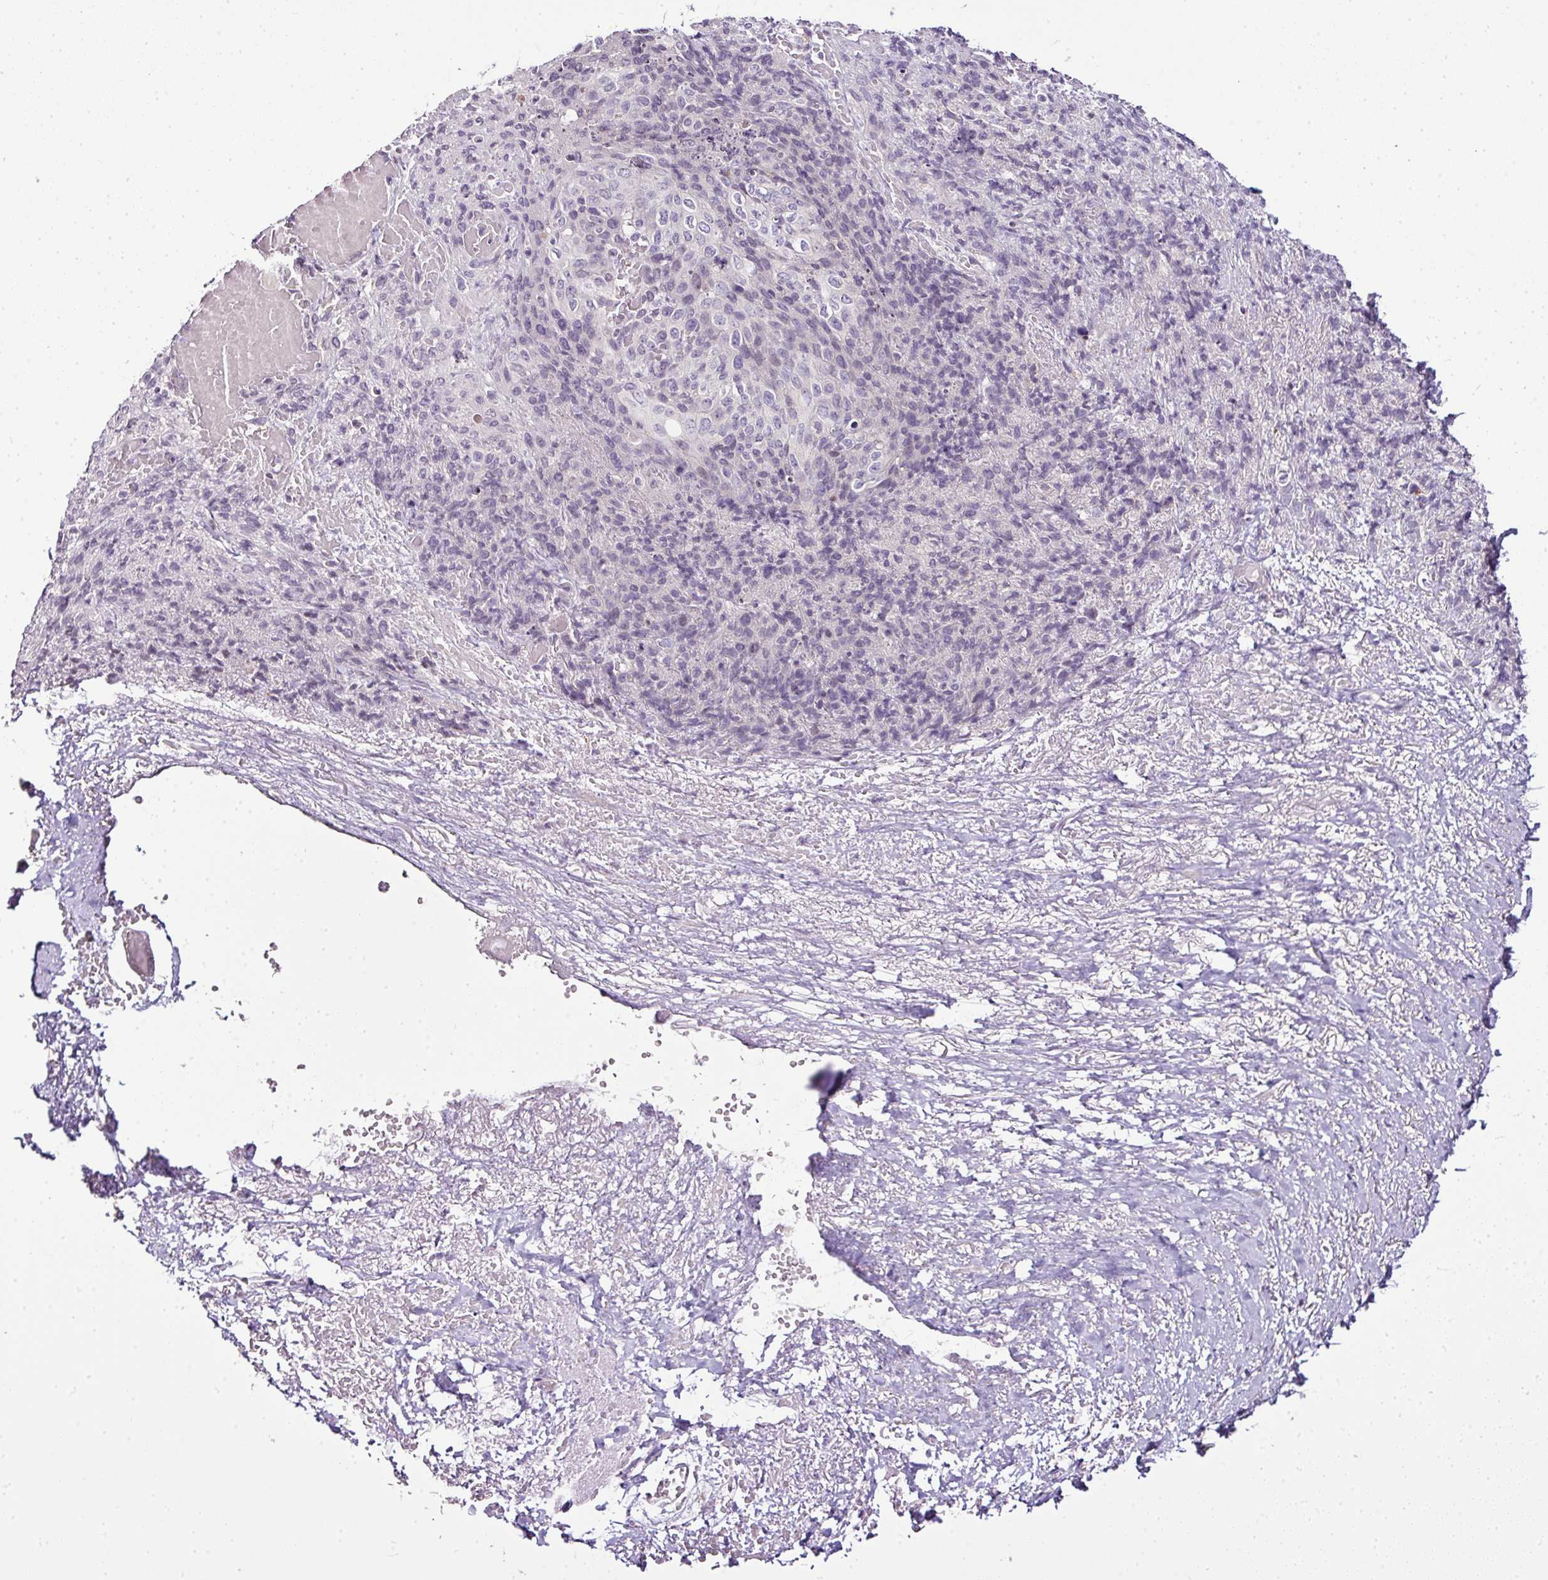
{"staining": {"intensity": "negative", "quantity": "none", "location": "none"}, "tissue": "skin cancer", "cell_type": "Tumor cells", "image_type": "cancer", "snomed": [{"axis": "morphology", "description": "Squamous cell carcinoma, NOS"}, {"axis": "topography", "description": "Skin"}, {"axis": "topography", "description": "Vulva"}], "caption": "High power microscopy photomicrograph of an immunohistochemistry (IHC) histopathology image of skin squamous cell carcinoma, revealing no significant staining in tumor cells.", "gene": "TEX30", "patient": {"sex": "female", "age": 85}}